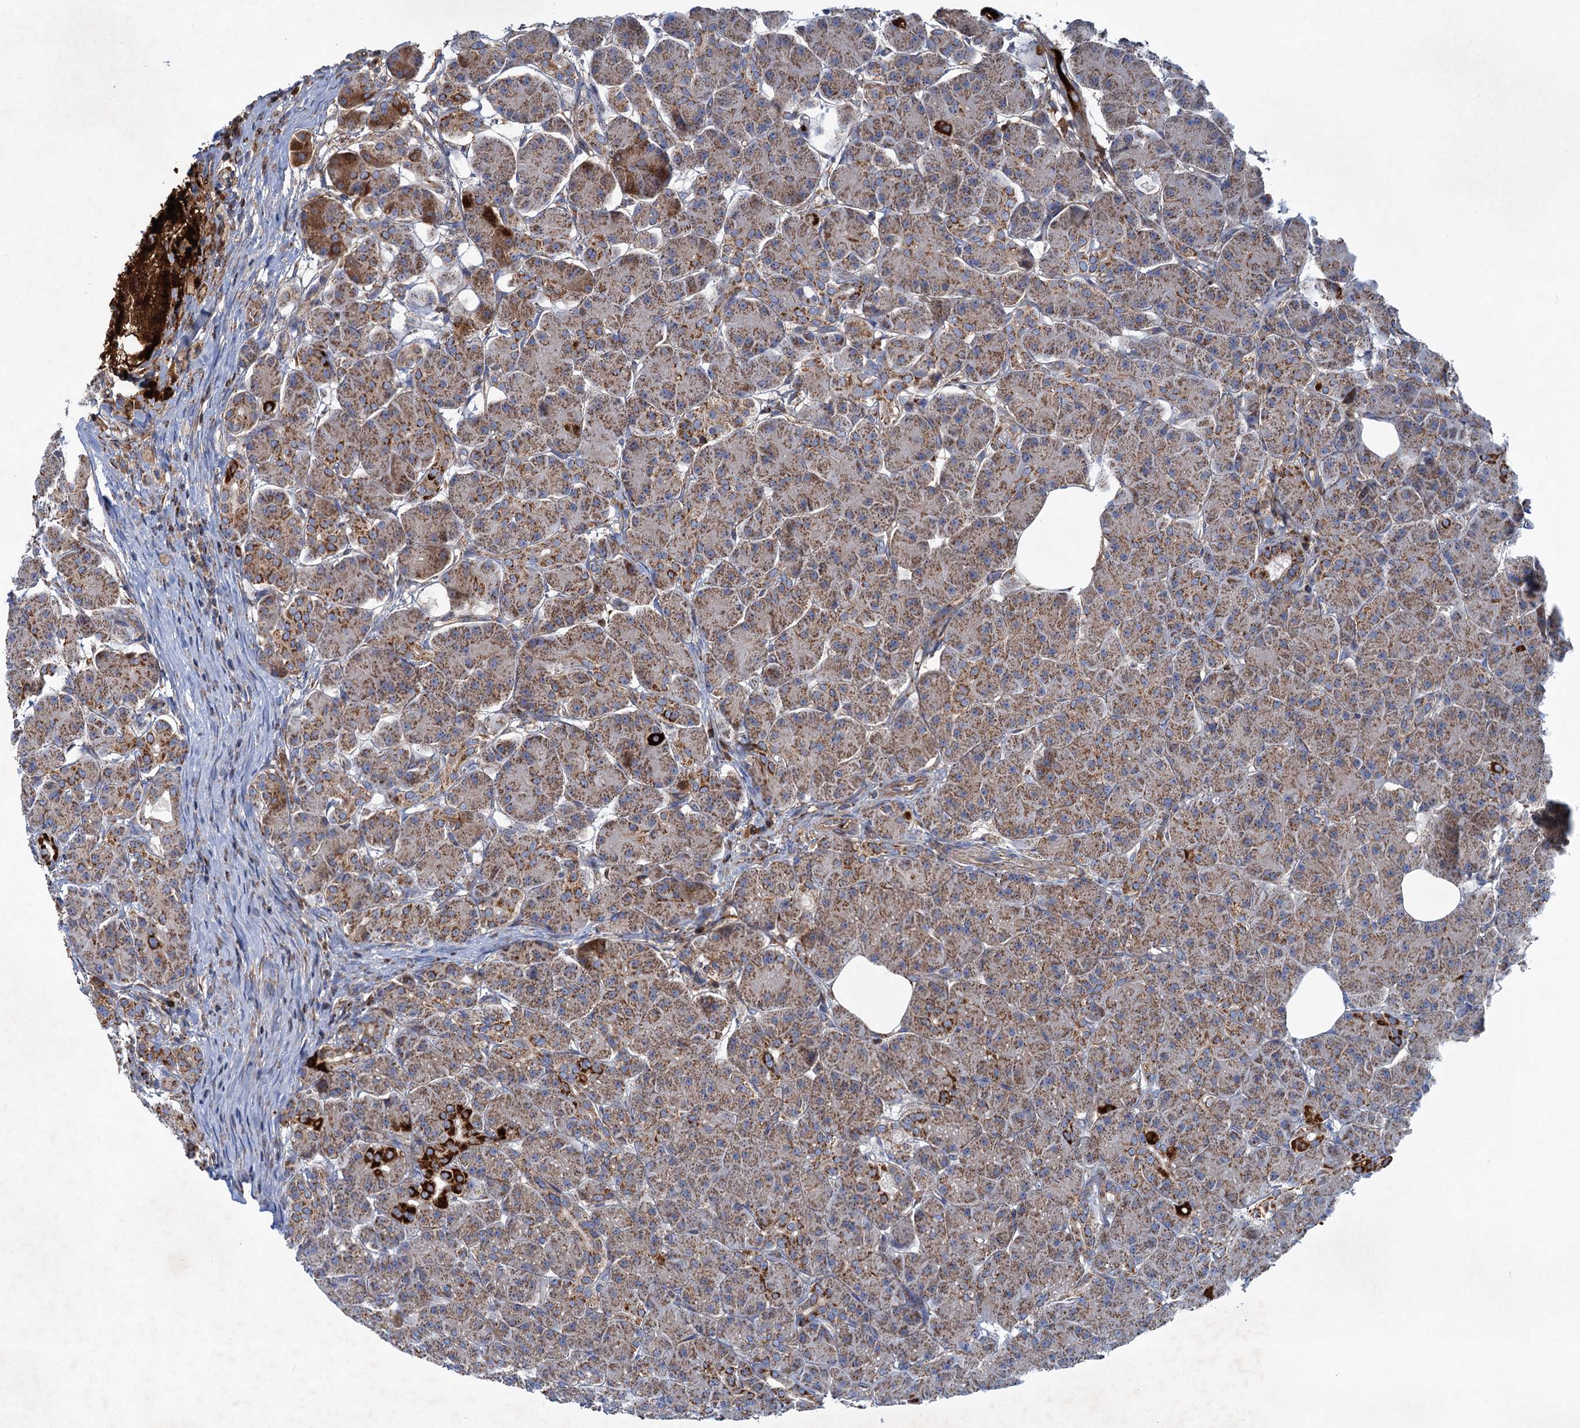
{"staining": {"intensity": "moderate", "quantity": ">75%", "location": "cytoplasmic/membranous"}, "tissue": "pancreas", "cell_type": "Exocrine glandular cells", "image_type": "normal", "snomed": [{"axis": "morphology", "description": "Normal tissue, NOS"}, {"axis": "topography", "description": "Pancreas"}], "caption": "A brown stain labels moderate cytoplasmic/membranous staining of a protein in exocrine glandular cells of normal human pancreas.", "gene": "GTPBP3", "patient": {"sex": "male", "age": 63}}